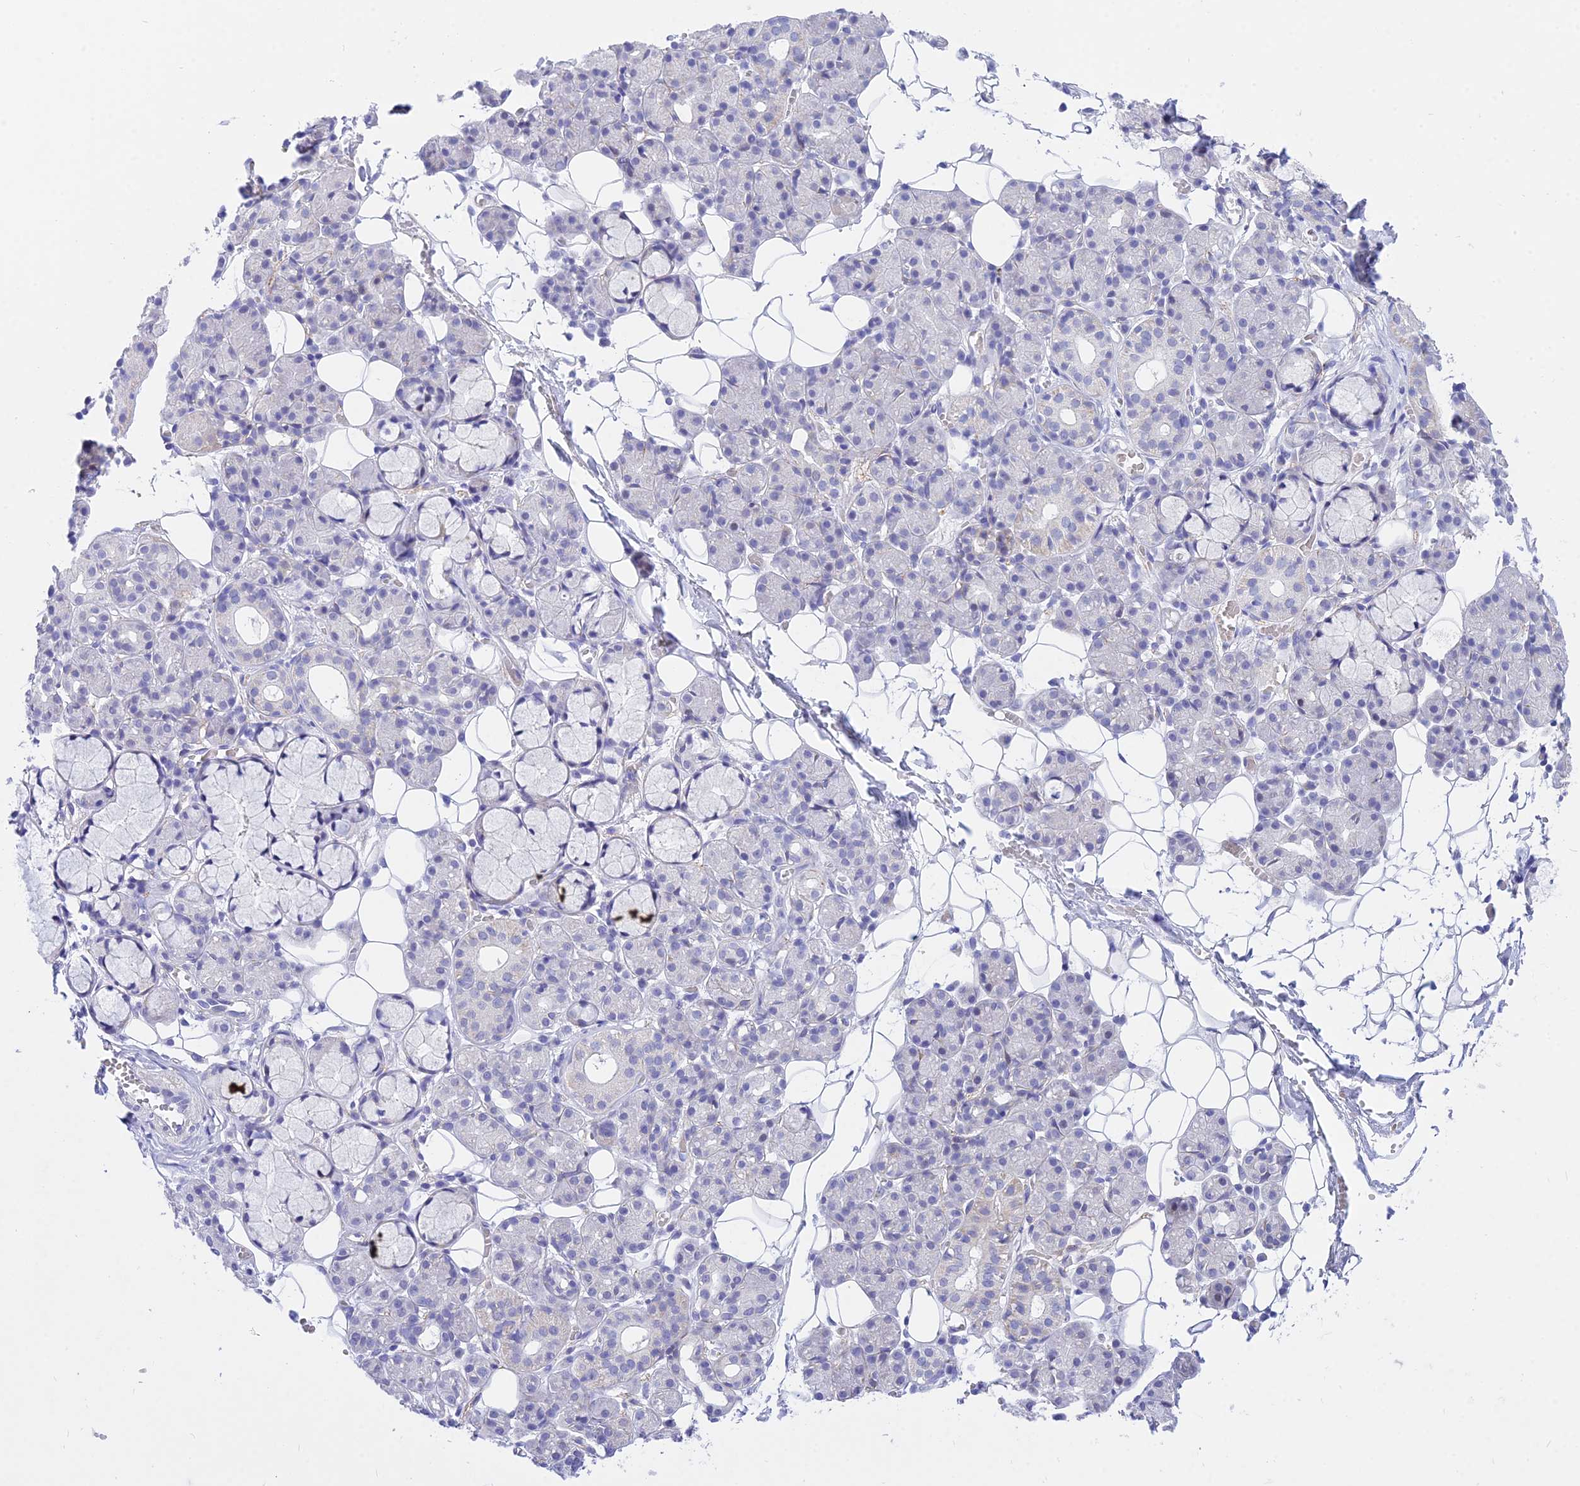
{"staining": {"intensity": "negative", "quantity": "none", "location": "none"}, "tissue": "salivary gland", "cell_type": "Glandular cells", "image_type": "normal", "snomed": [{"axis": "morphology", "description": "Normal tissue, NOS"}, {"axis": "topography", "description": "Salivary gland"}], "caption": "Micrograph shows no significant protein expression in glandular cells of normal salivary gland.", "gene": "DEFB107A", "patient": {"sex": "male", "age": 63}}